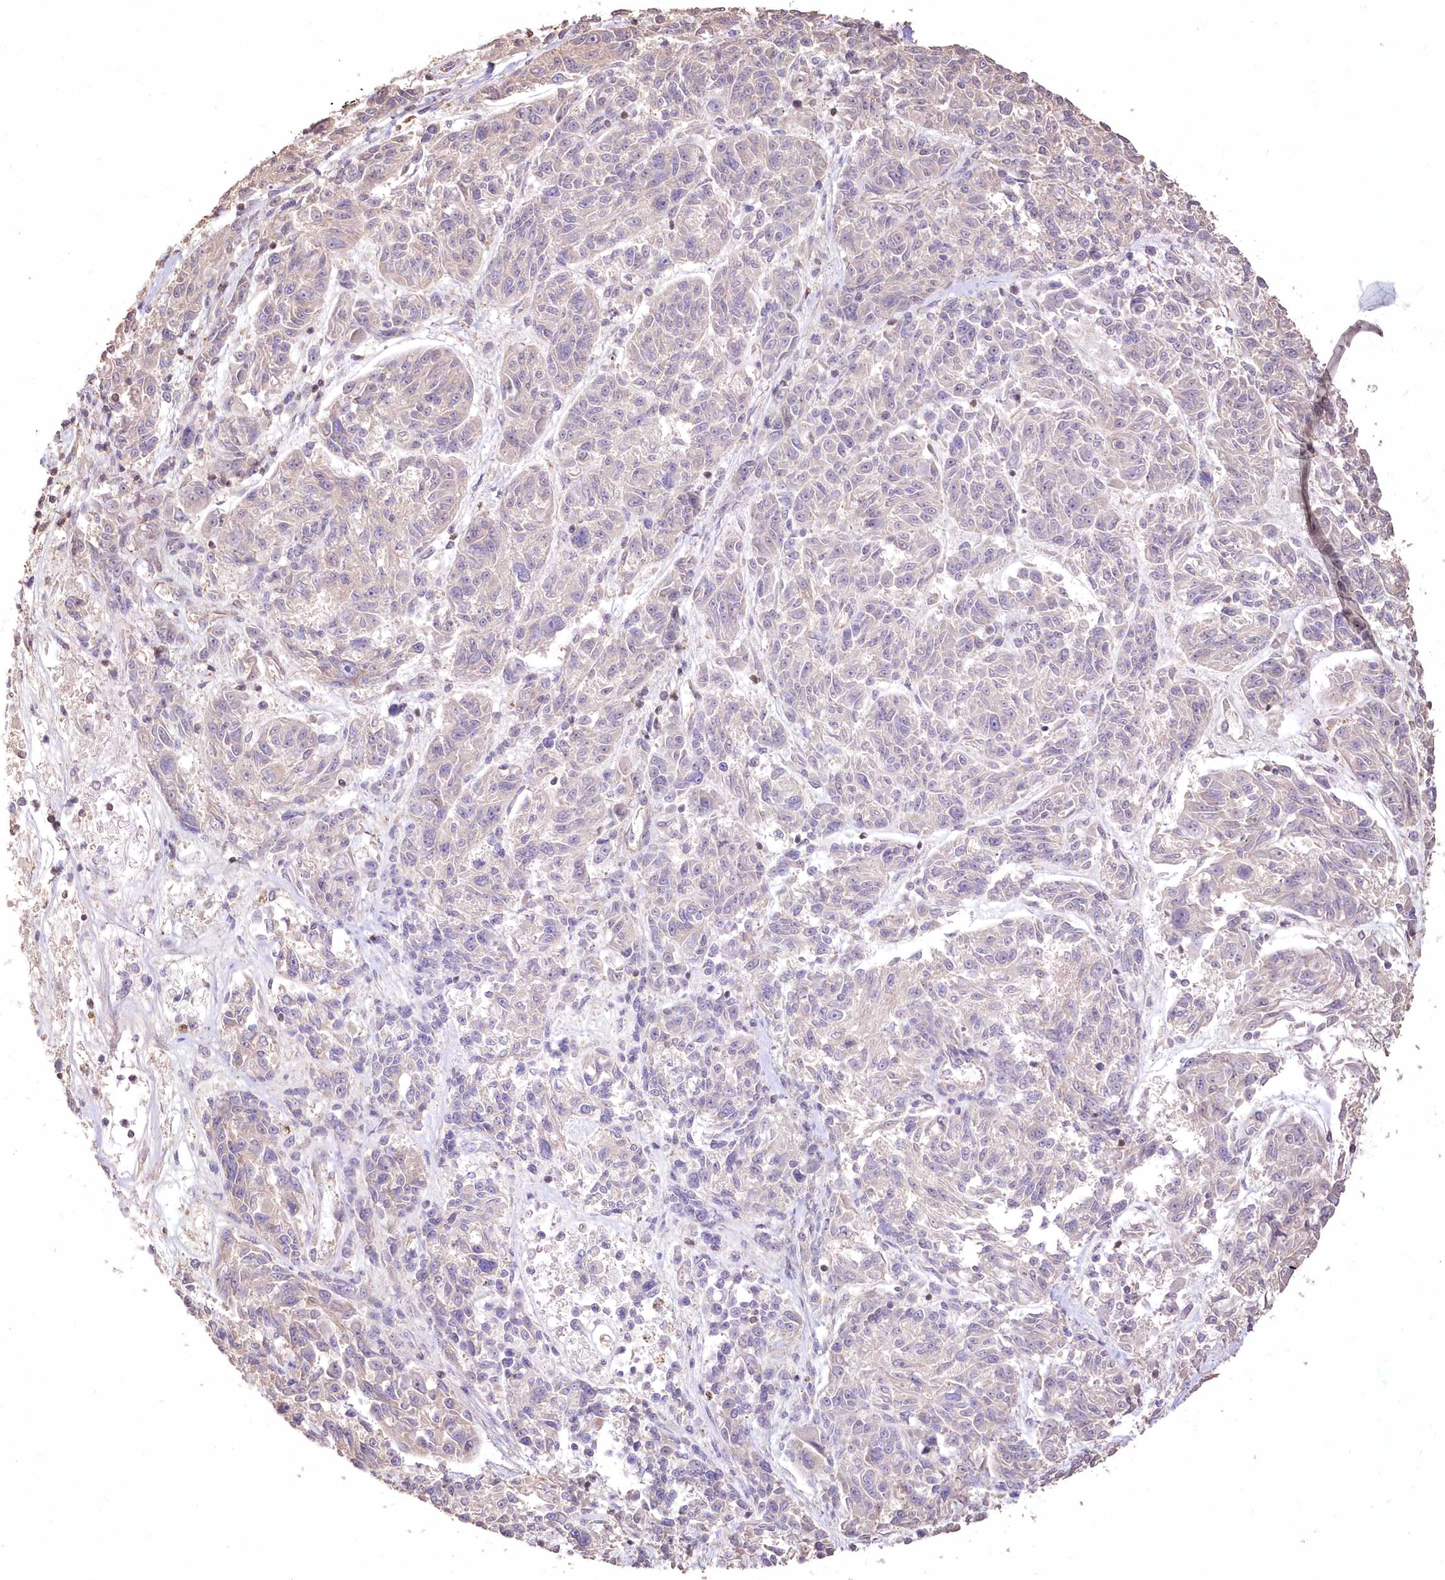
{"staining": {"intensity": "negative", "quantity": "none", "location": "none"}, "tissue": "melanoma", "cell_type": "Tumor cells", "image_type": "cancer", "snomed": [{"axis": "morphology", "description": "Malignant melanoma, NOS"}, {"axis": "topography", "description": "Skin"}], "caption": "Immunohistochemistry (IHC) histopathology image of malignant melanoma stained for a protein (brown), which exhibits no positivity in tumor cells.", "gene": "STK17B", "patient": {"sex": "male", "age": 53}}